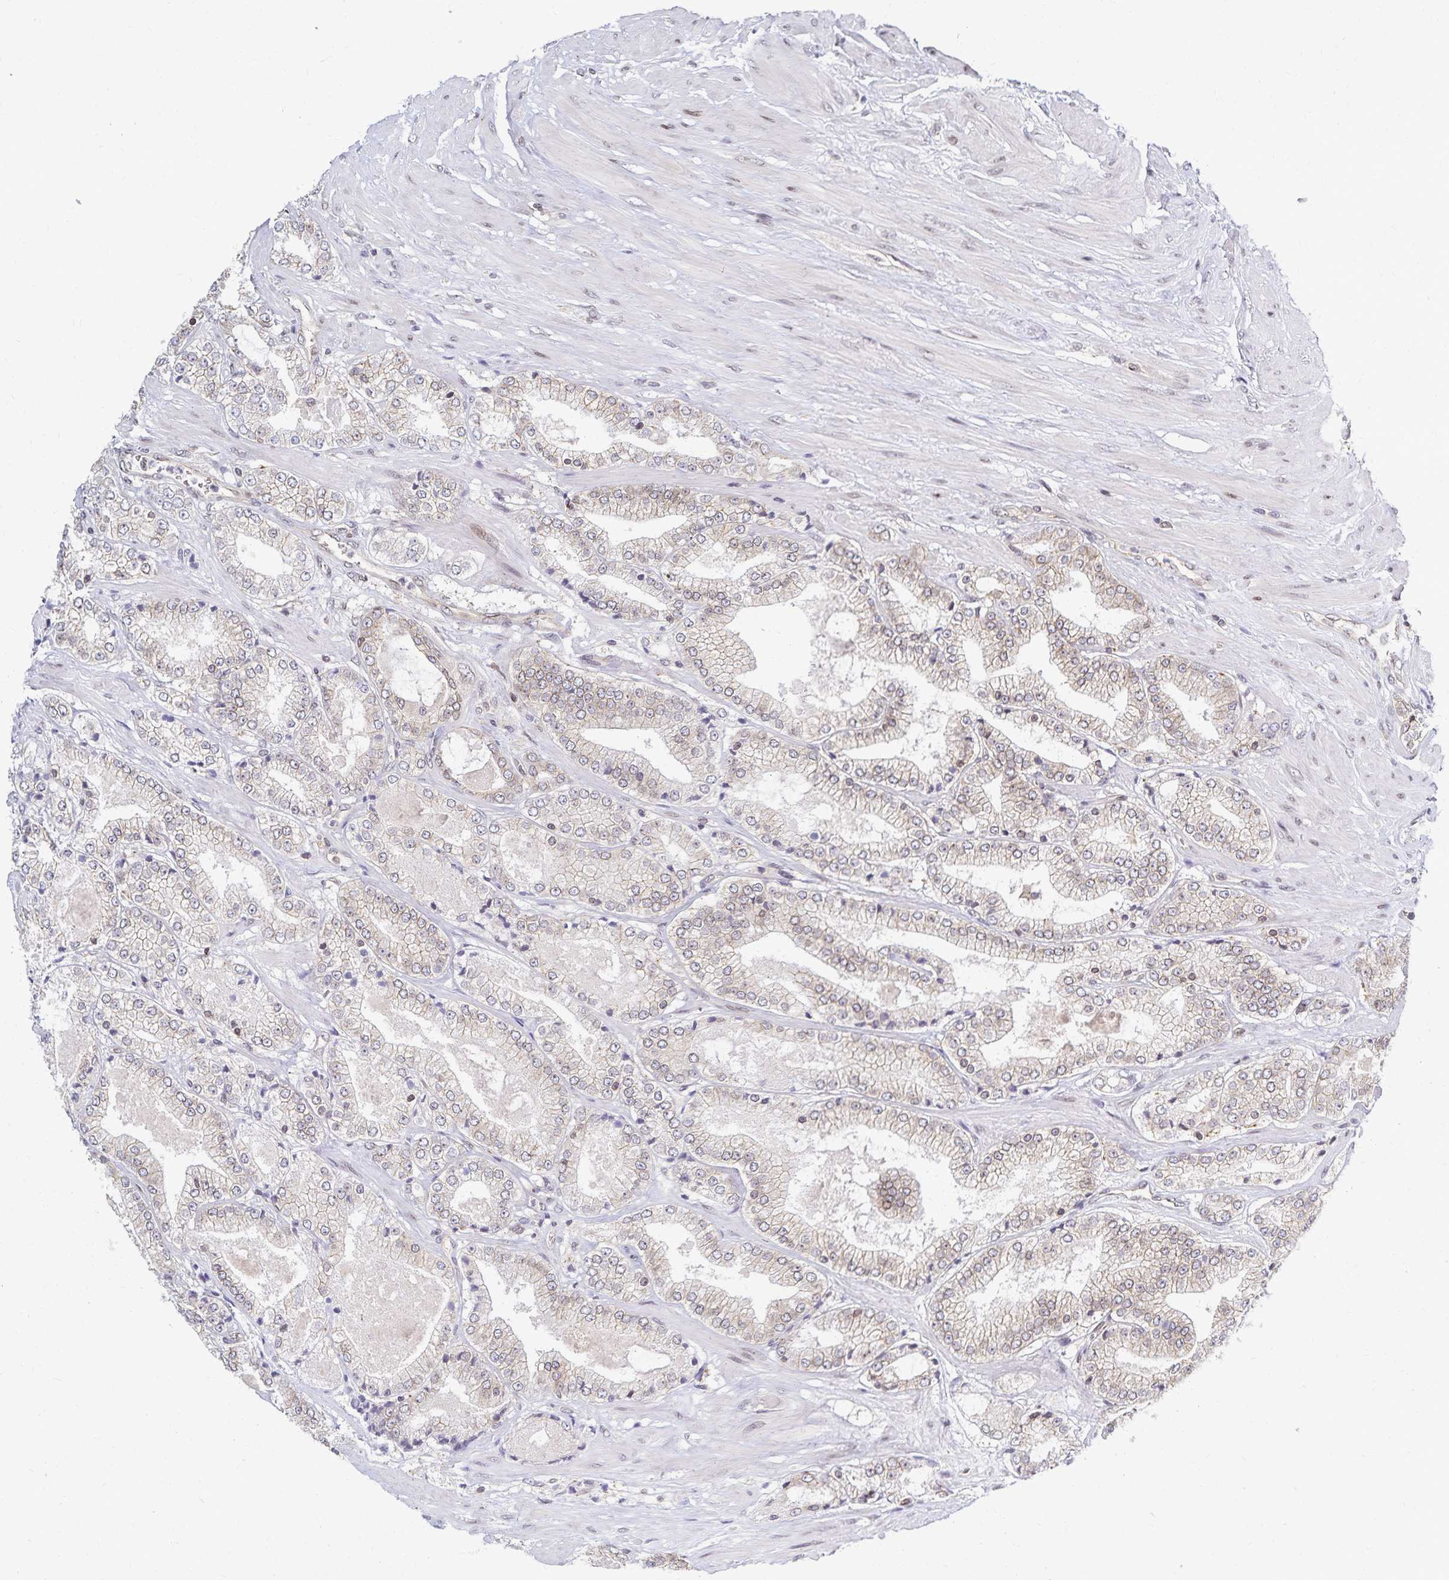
{"staining": {"intensity": "negative", "quantity": "none", "location": "none"}, "tissue": "prostate cancer", "cell_type": "Tumor cells", "image_type": "cancer", "snomed": [{"axis": "morphology", "description": "Adenocarcinoma, High grade"}, {"axis": "topography", "description": "Prostate"}], "caption": "Immunohistochemistry of prostate cancer exhibits no expression in tumor cells.", "gene": "RAB9B", "patient": {"sex": "male", "age": 64}}